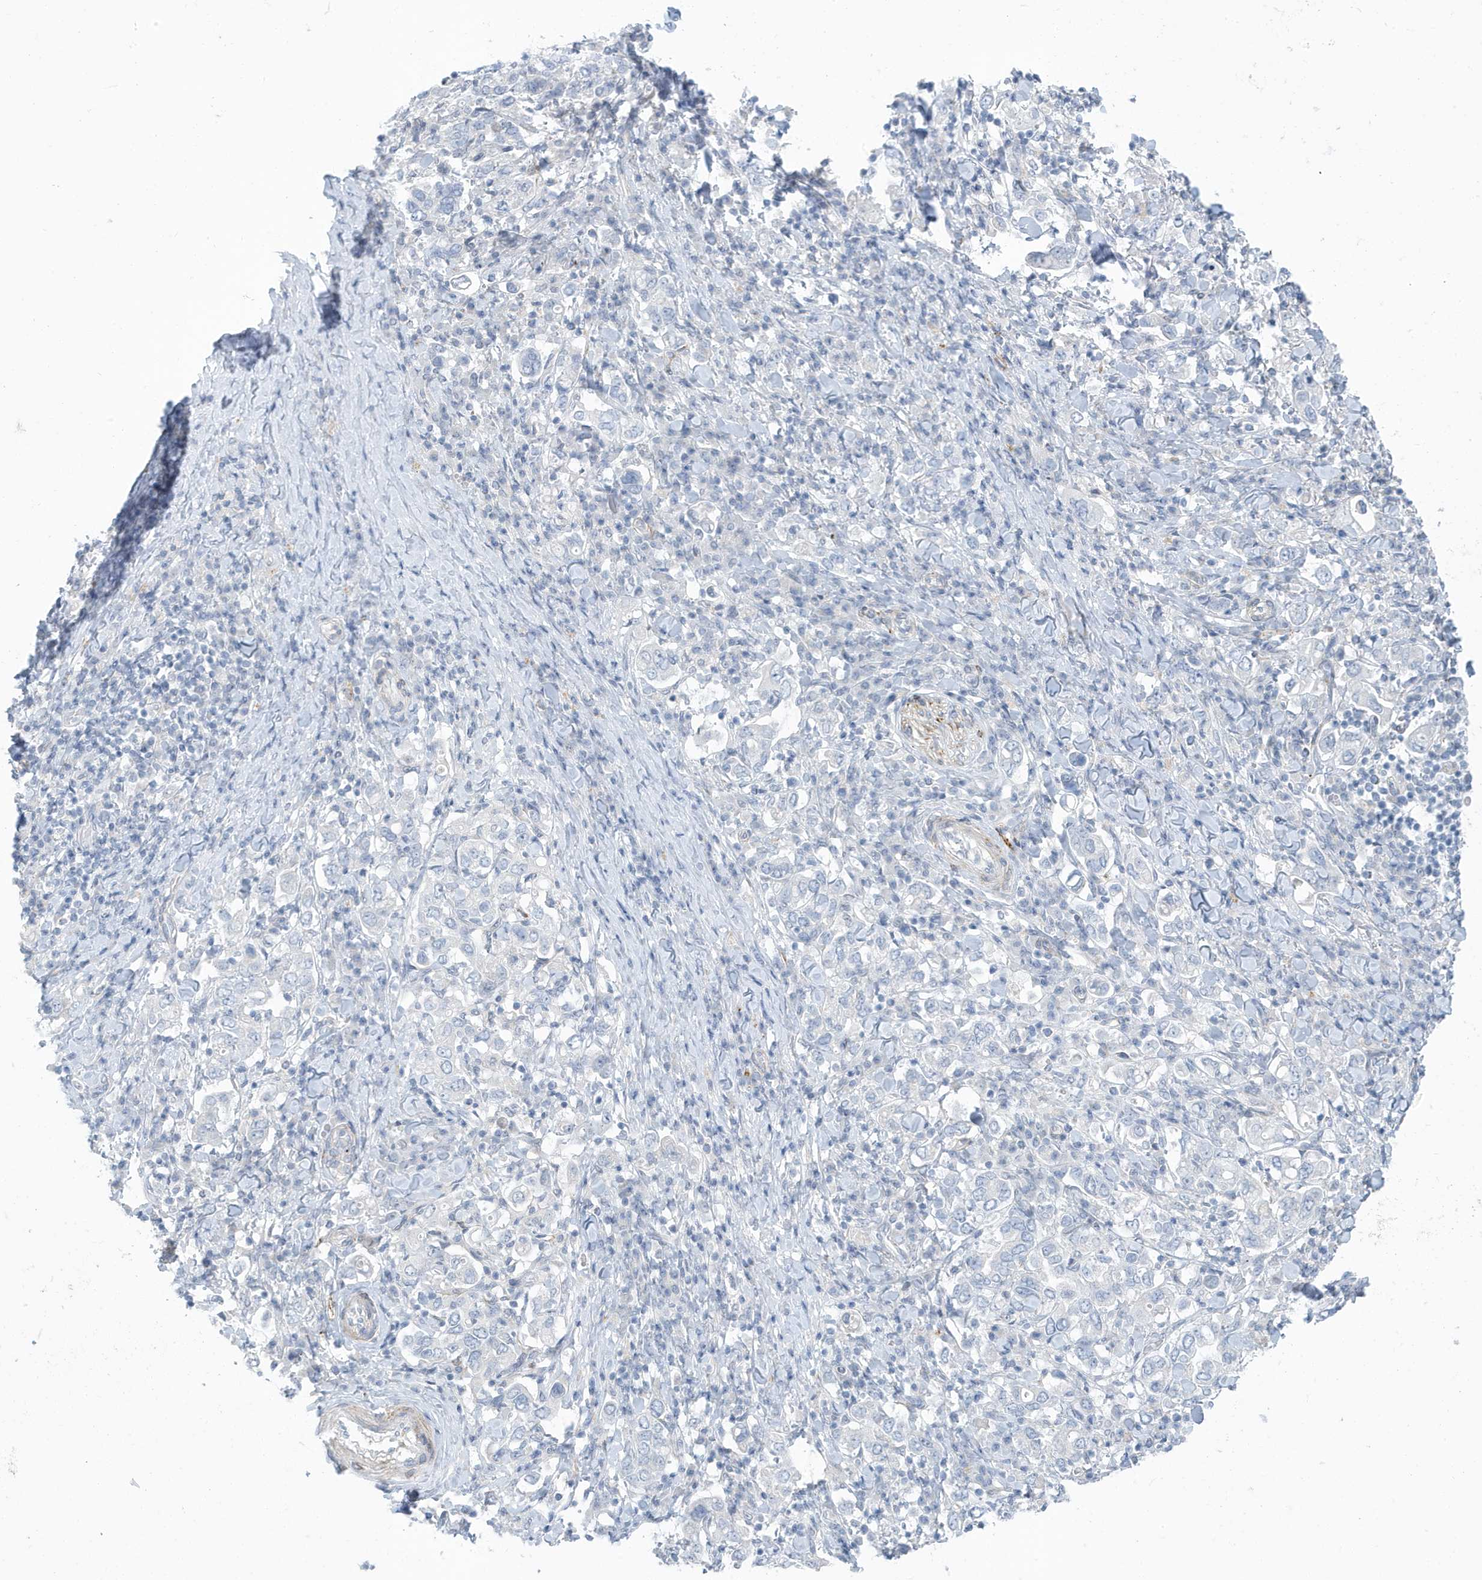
{"staining": {"intensity": "negative", "quantity": "none", "location": "none"}, "tissue": "stomach cancer", "cell_type": "Tumor cells", "image_type": "cancer", "snomed": [{"axis": "morphology", "description": "Adenocarcinoma, NOS"}, {"axis": "topography", "description": "Stomach, upper"}], "caption": "A photomicrograph of human stomach cancer (adenocarcinoma) is negative for staining in tumor cells. (Stains: DAB IHC with hematoxylin counter stain, Microscopy: brightfield microscopy at high magnification).", "gene": "PERM1", "patient": {"sex": "male", "age": 62}}